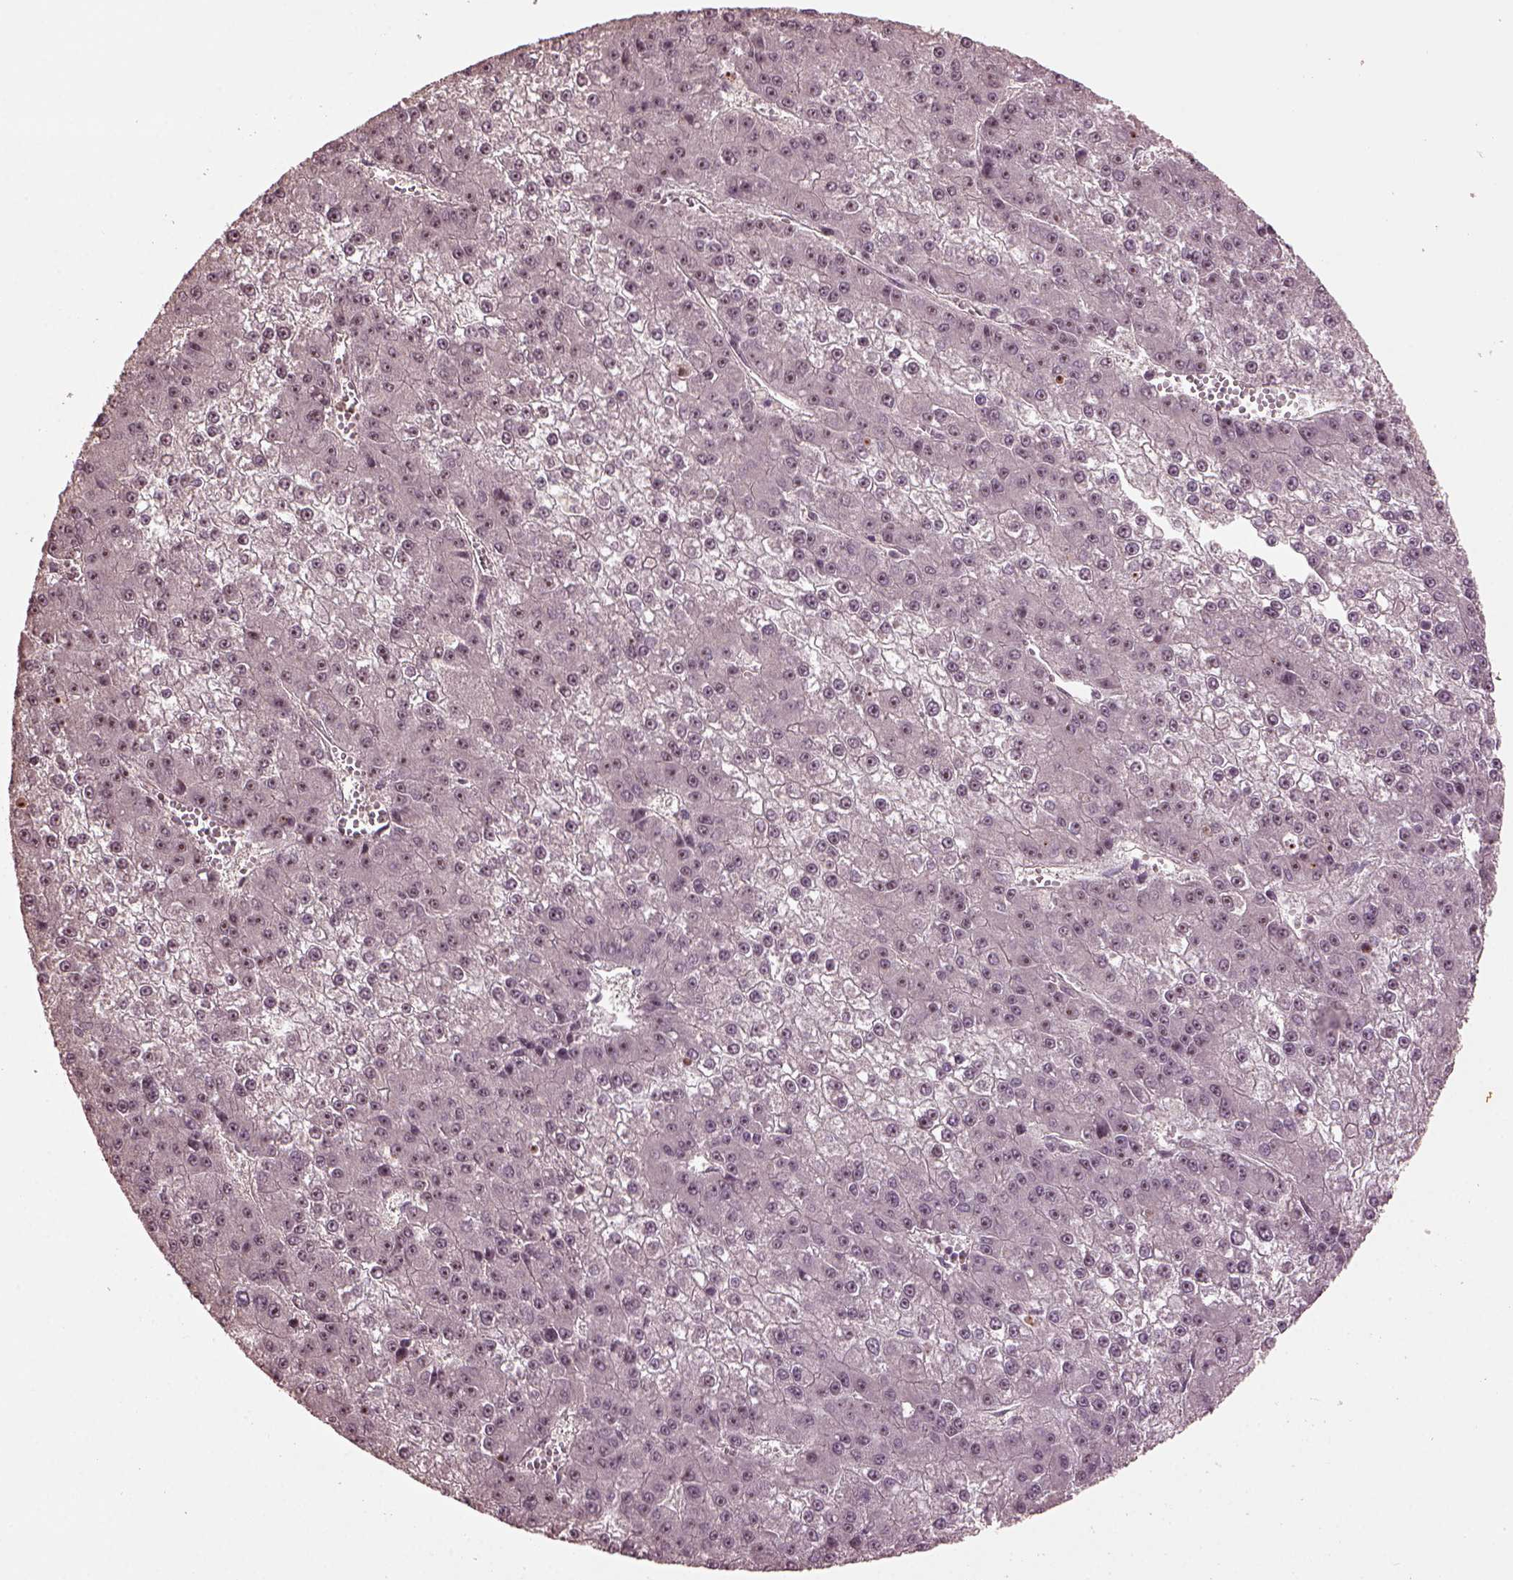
{"staining": {"intensity": "weak", "quantity": "25%-75%", "location": "nuclear"}, "tissue": "liver cancer", "cell_type": "Tumor cells", "image_type": "cancer", "snomed": [{"axis": "morphology", "description": "Carcinoma, Hepatocellular, NOS"}, {"axis": "topography", "description": "Liver"}], "caption": "Liver hepatocellular carcinoma stained with a brown dye demonstrates weak nuclear positive staining in approximately 25%-75% of tumor cells.", "gene": "GNRH1", "patient": {"sex": "female", "age": 73}}